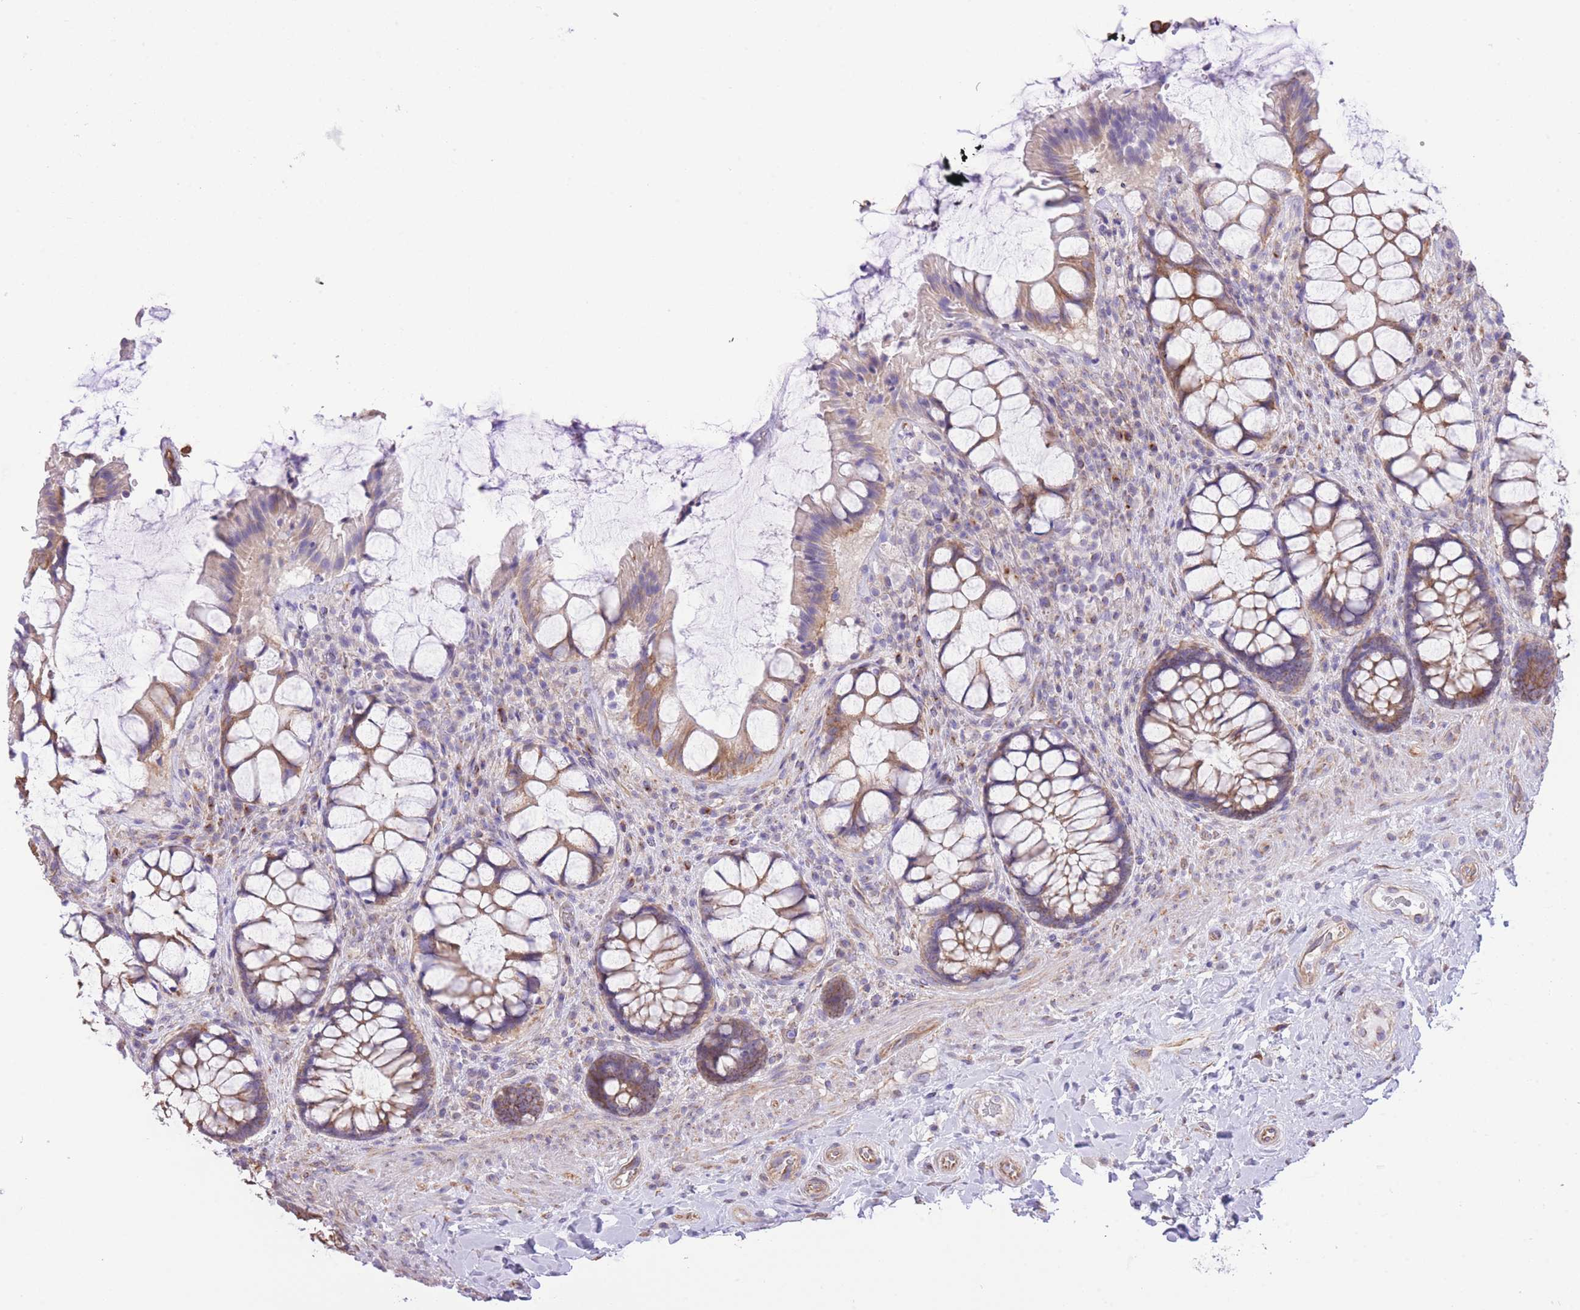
{"staining": {"intensity": "moderate", "quantity": ">75%", "location": "cytoplasmic/membranous"}, "tissue": "rectum", "cell_type": "Glandular cells", "image_type": "normal", "snomed": [{"axis": "morphology", "description": "Normal tissue, NOS"}, {"axis": "topography", "description": "Rectum"}], "caption": "Immunohistochemistry of unremarkable rectum reveals medium levels of moderate cytoplasmic/membranous staining in about >75% of glandular cells.", "gene": "RHOU", "patient": {"sex": "female", "age": 58}}